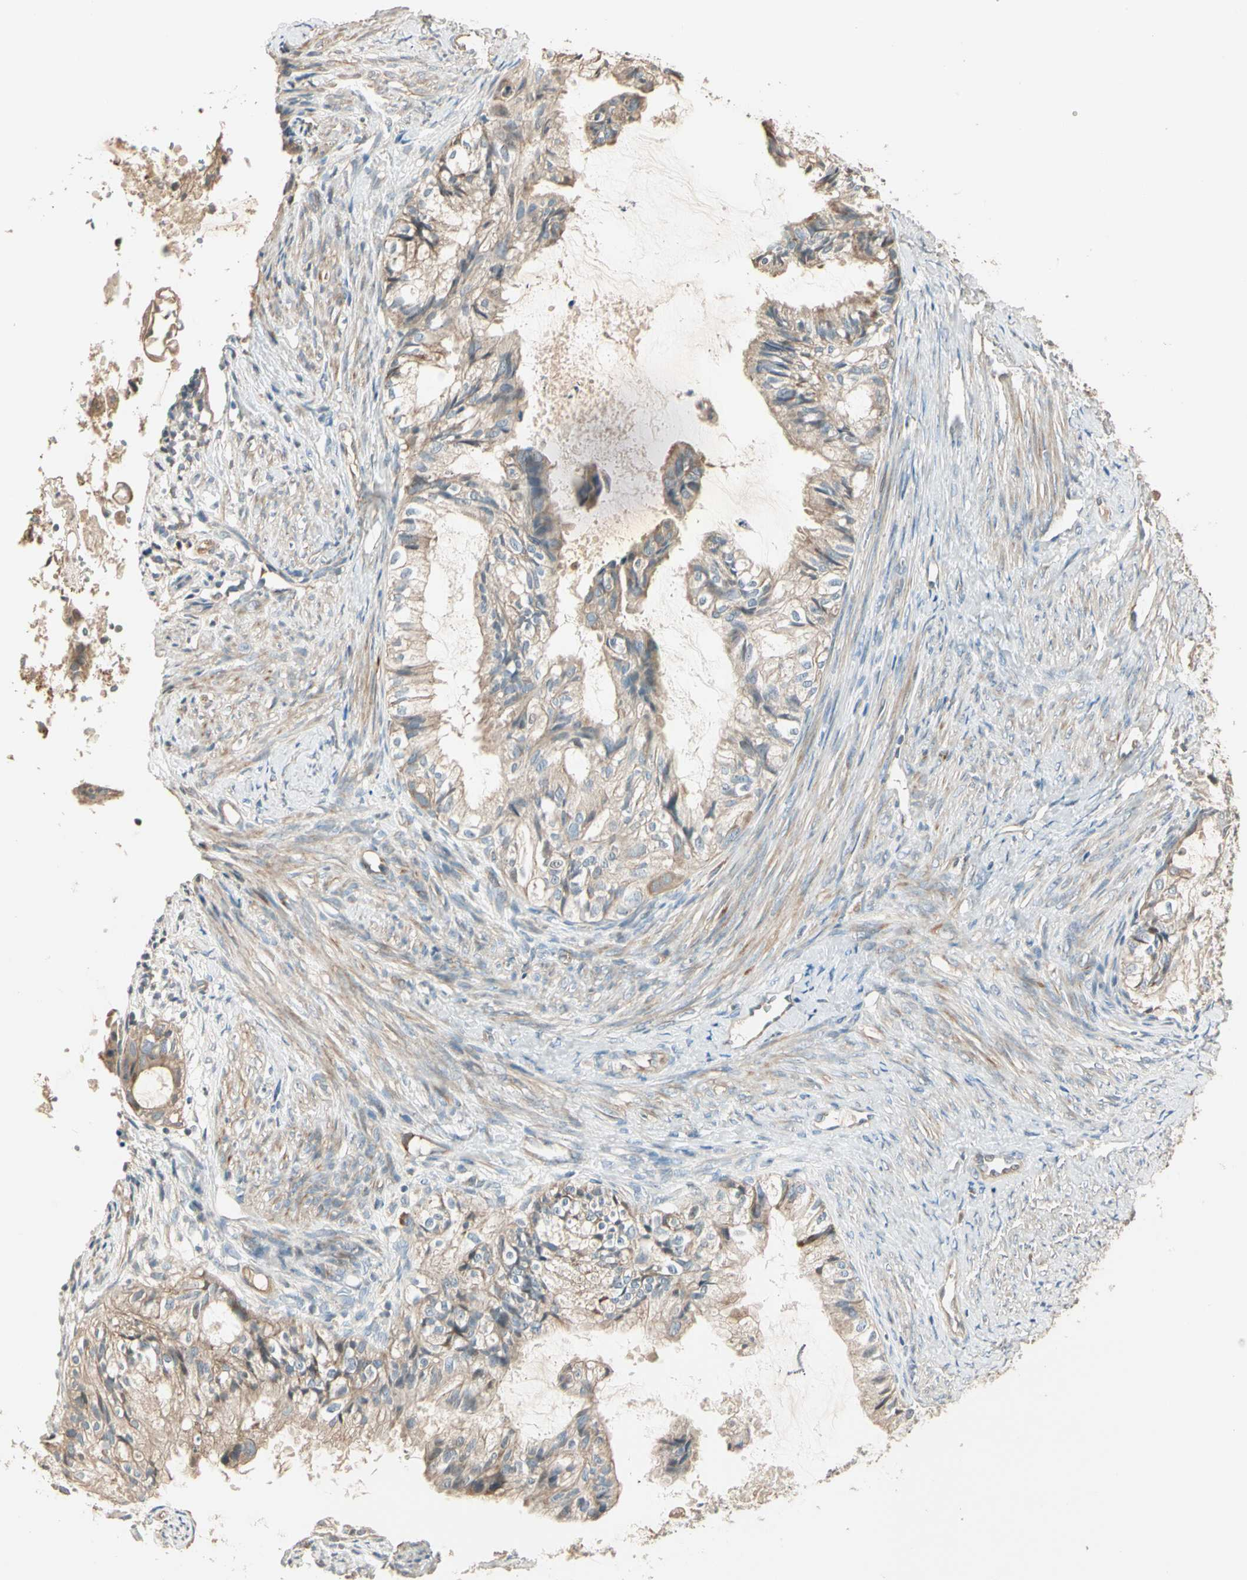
{"staining": {"intensity": "weak", "quantity": ">75%", "location": "cytoplasmic/membranous"}, "tissue": "cervical cancer", "cell_type": "Tumor cells", "image_type": "cancer", "snomed": [{"axis": "morphology", "description": "Normal tissue, NOS"}, {"axis": "morphology", "description": "Adenocarcinoma, NOS"}, {"axis": "topography", "description": "Cervix"}, {"axis": "topography", "description": "Endometrium"}], "caption": "A high-resolution histopathology image shows immunohistochemistry (IHC) staining of adenocarcinoma (cervical), which displays weak cytoplasmic/membranous expression in approximately >75% of tumor cells.", "gene": "TNFRSF21", "patient": {"sex": "female", "age": 86}}